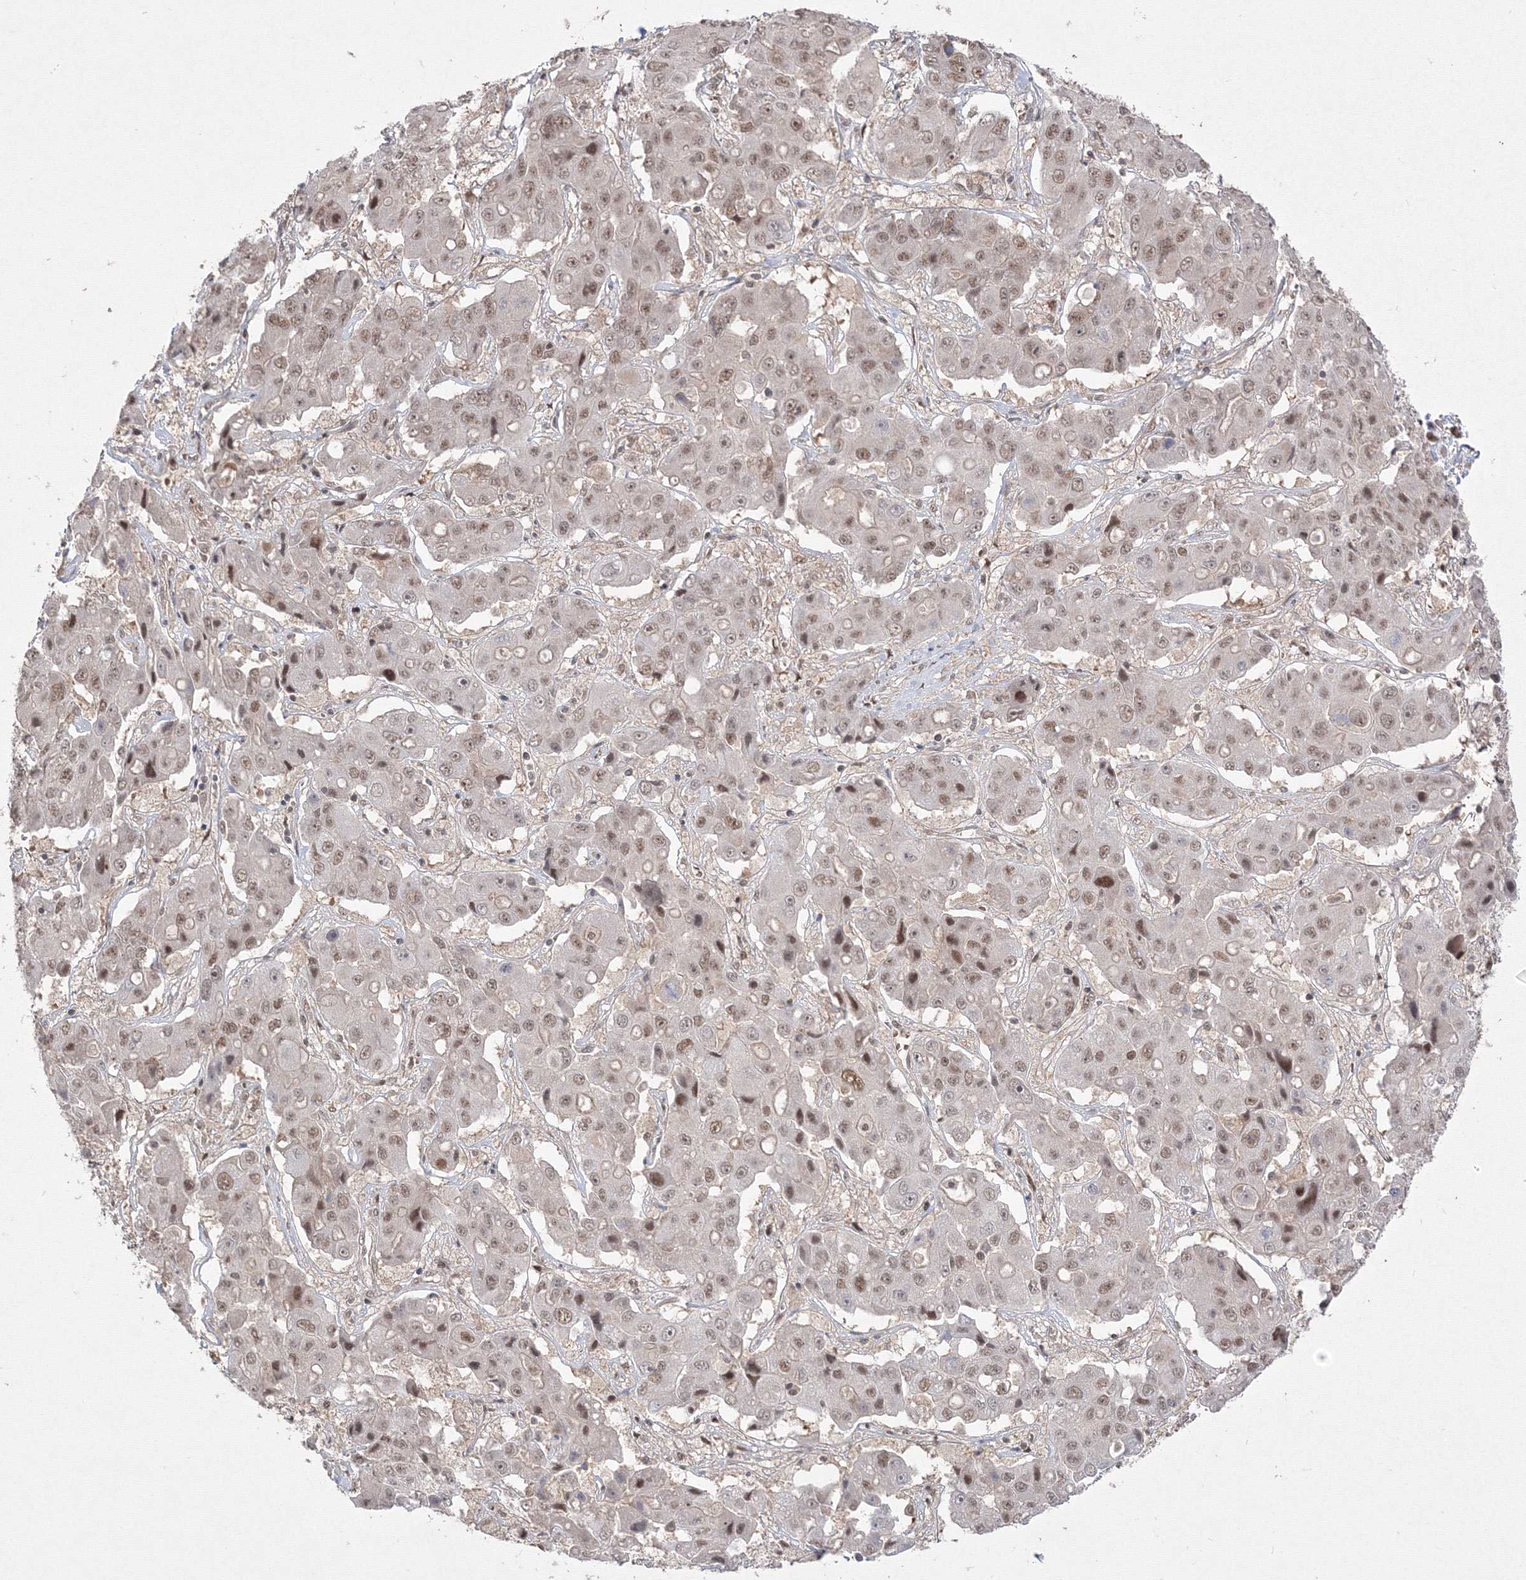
{"staining": {"intensity": "moderate", "quantity": ">75%", "location": "nuclear"}, "tissue": "liver cancer", "cell_type": "Tumor cells", "image_type": "cancer", "snomed": [{"axis": "morphology", "description": "Cholangiocarcinoma"}, {"axis": "topography", "description": "Liver"}], "caption": "Immunohistochemistry (IHC) staining of liver cancer, which reveals medium levels of moderate nuclear positivity in about >75% of tumor cells indicating moderate nuclear protein staining. The staining was performed using DAB (3,3'-diaminobenzidine) (brown) for protein detection and nuclei were counterstained in hematoxylin (blue).", "gene": "COPS4", "patient": {"sex": "male", "age": 67}}